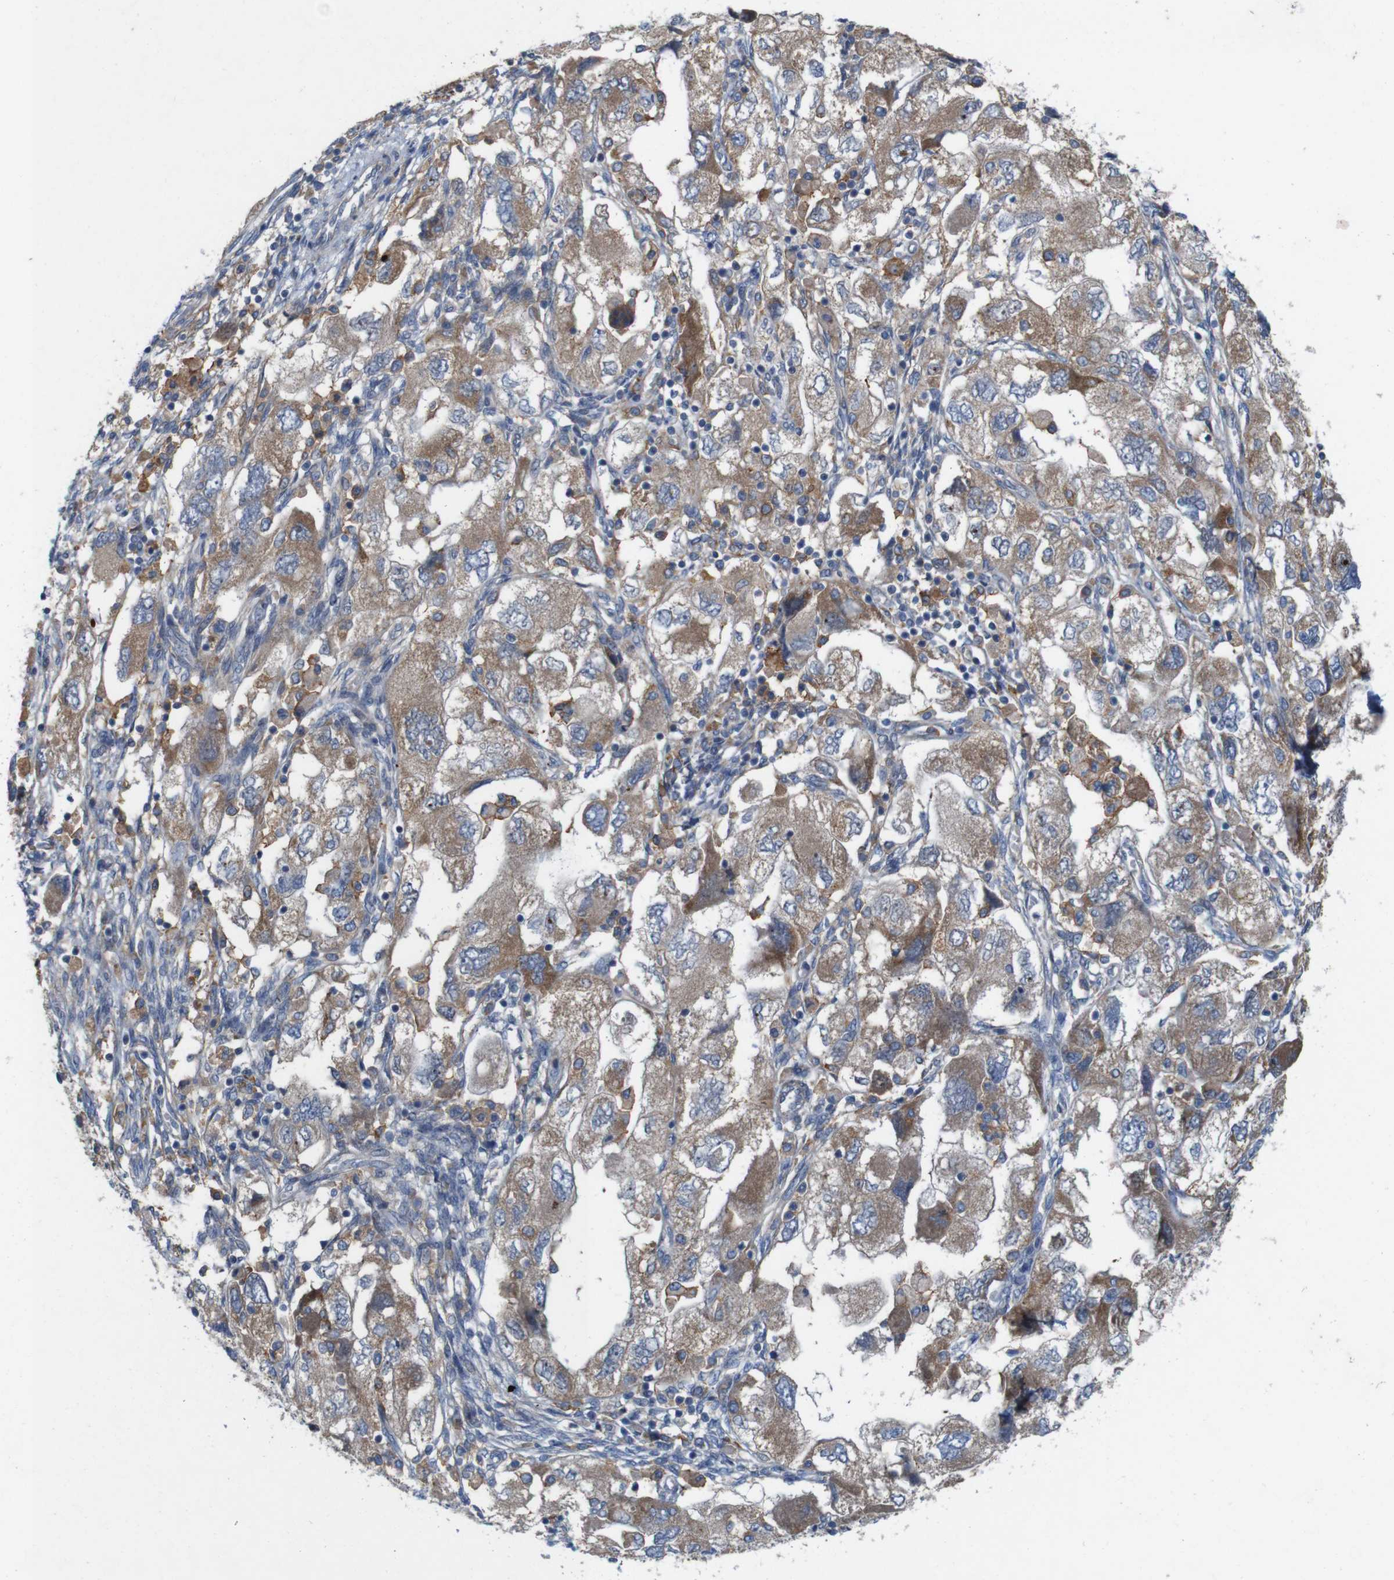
{"staining": {"intensity": "moderate", "quantity": ">75%", "location": "cytoplasmic/membranous"}, "tissue": "ovarian cancer", "cell_type": "Tumor cells", "image_type": "cancer", "snomed": [{"axis": "morphology", "description": "Carcinoma, NOS"}, {"axis": "morphology", "description": "Cystadenocarcinoma, serous, NOS"}, {"axis": "topography", "description": "Ovary"}], "caption": "A histopathology image showing moderate cytoplasmic/membranous positivity in approximately >75% of tumor cells in ovarian cancer (carcinoma), as visualized by brown immunohistochemical staining.", "gene": "SIGLEC8", "patient": {"sex": "female", "age": 69}}